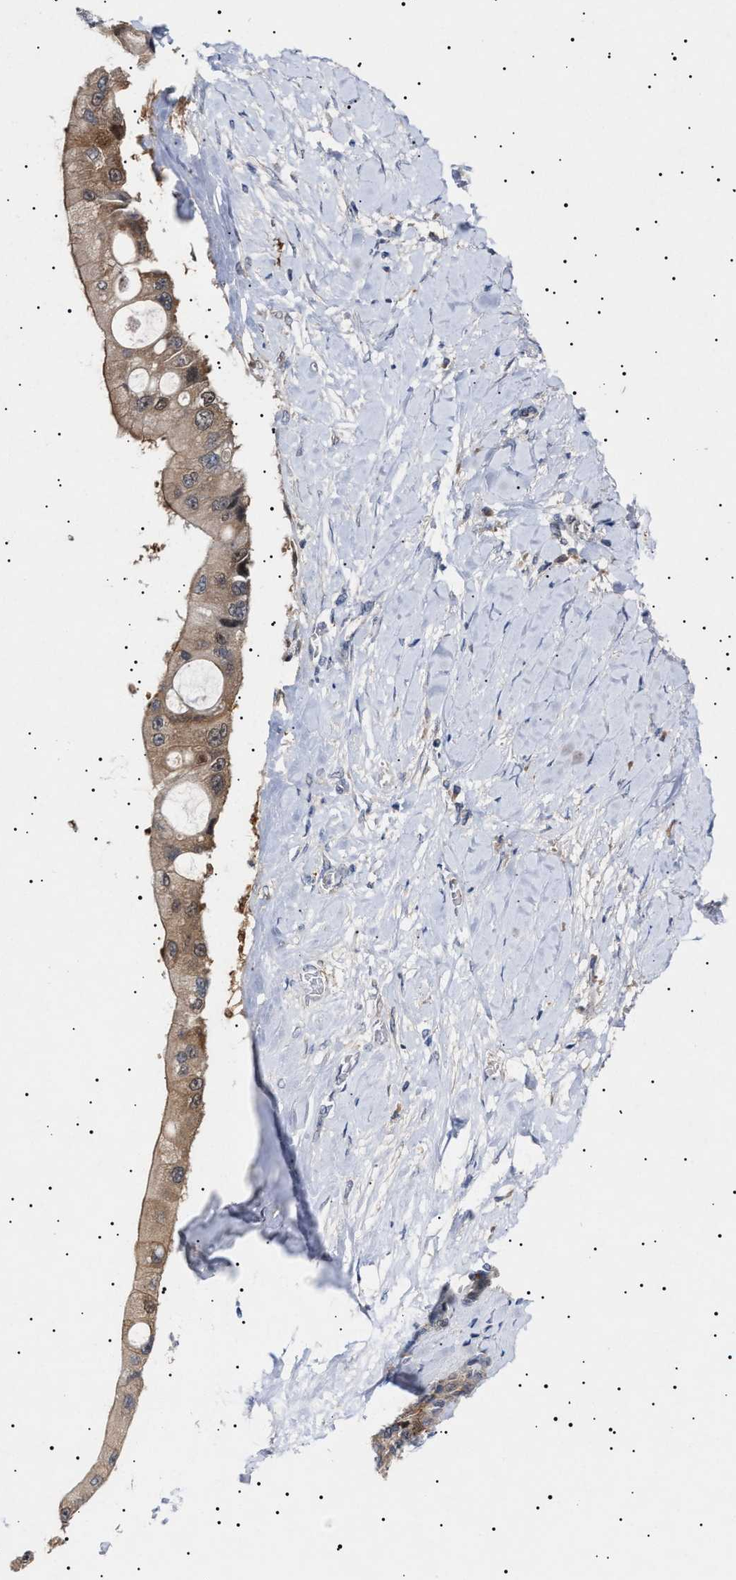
{"staining": {"intensity": "weak", "quantity": ">75%", "location": "cytoplasmic/membranous"}, "tissue": "liver cancer", "cell_type": "Tumor cells", "image_type": "cancer", "snomed": [{"axis": "morphology", "description": "Cholangiocarcinoma"}, {"axis": "topography", "description": "Liver"}], "caption": "Liver cancer (cholangiocarcinoma) stained with a protein marker demonstrates weak staining in tumor cells.", "gene": "NPLOC4", "patient": {"sex": "male", "age": 50}}